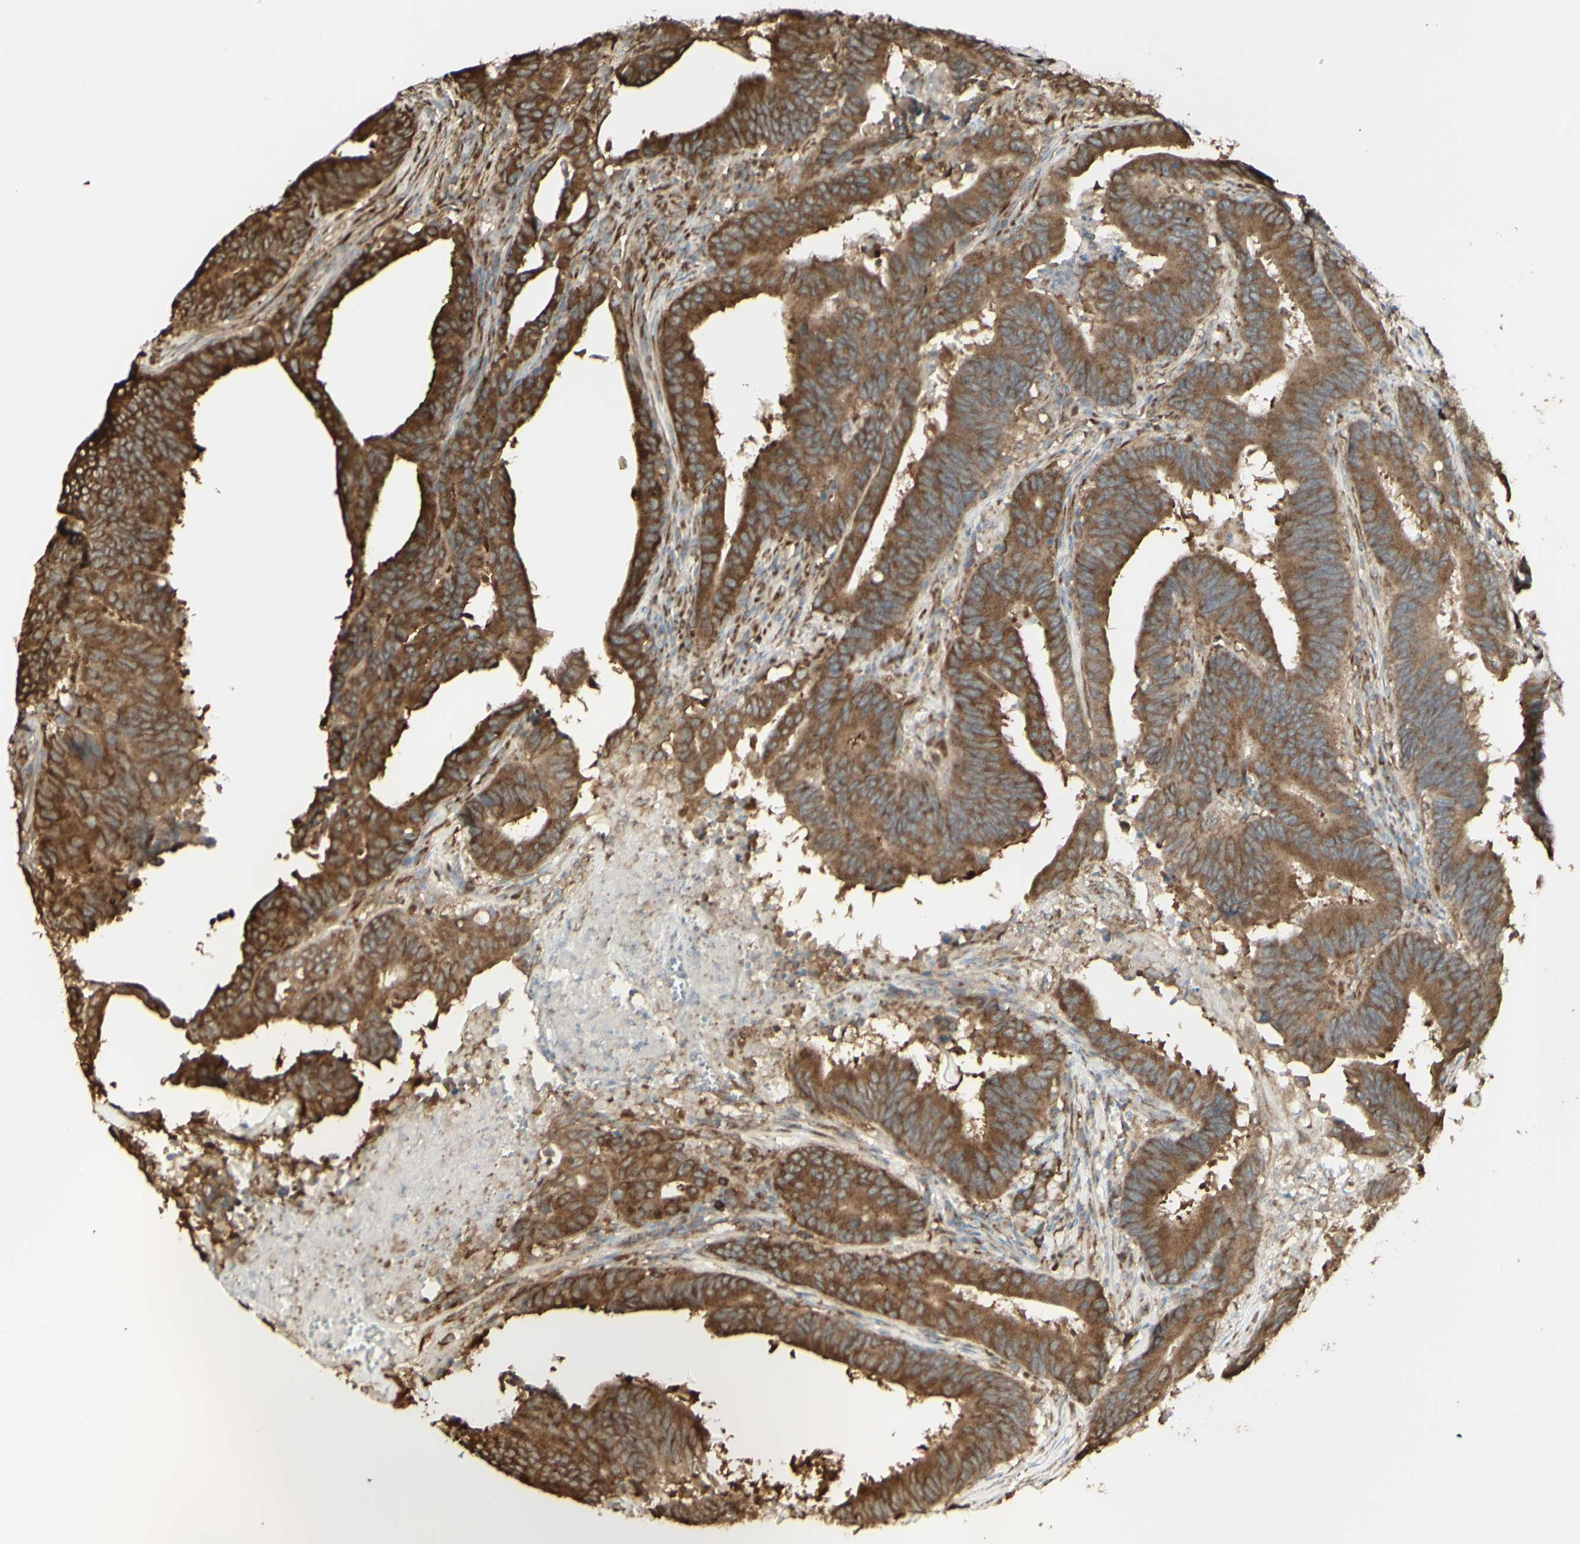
{"staining": {"intensity": "moderate", "quantity": ">75%", "location": "cytoplasmic/membranous"}, "tissue": "colorectal cancer", "cell_type": "Tumor cells", "image_type": "cancer", "snomed": [{"axis": "morphology", "description": "Adenocarcinoma, NOS"}, {"axis": "topography", "description": "Colon"}], "caption": "Adenocarcinoma (colorectal) was stained to show a protein in brown. There is medium levels of moderate cytoplasmic/membranous positivity in approximately >75% of tumor cells. The staining was performed using DAB to visualize the protein expression in brown, while the nuclei were stained in blue with hematoxylin (Magnification: 20x).", "gene": "EEF1B2", "patient": {"sex": "male", "age": 45}}